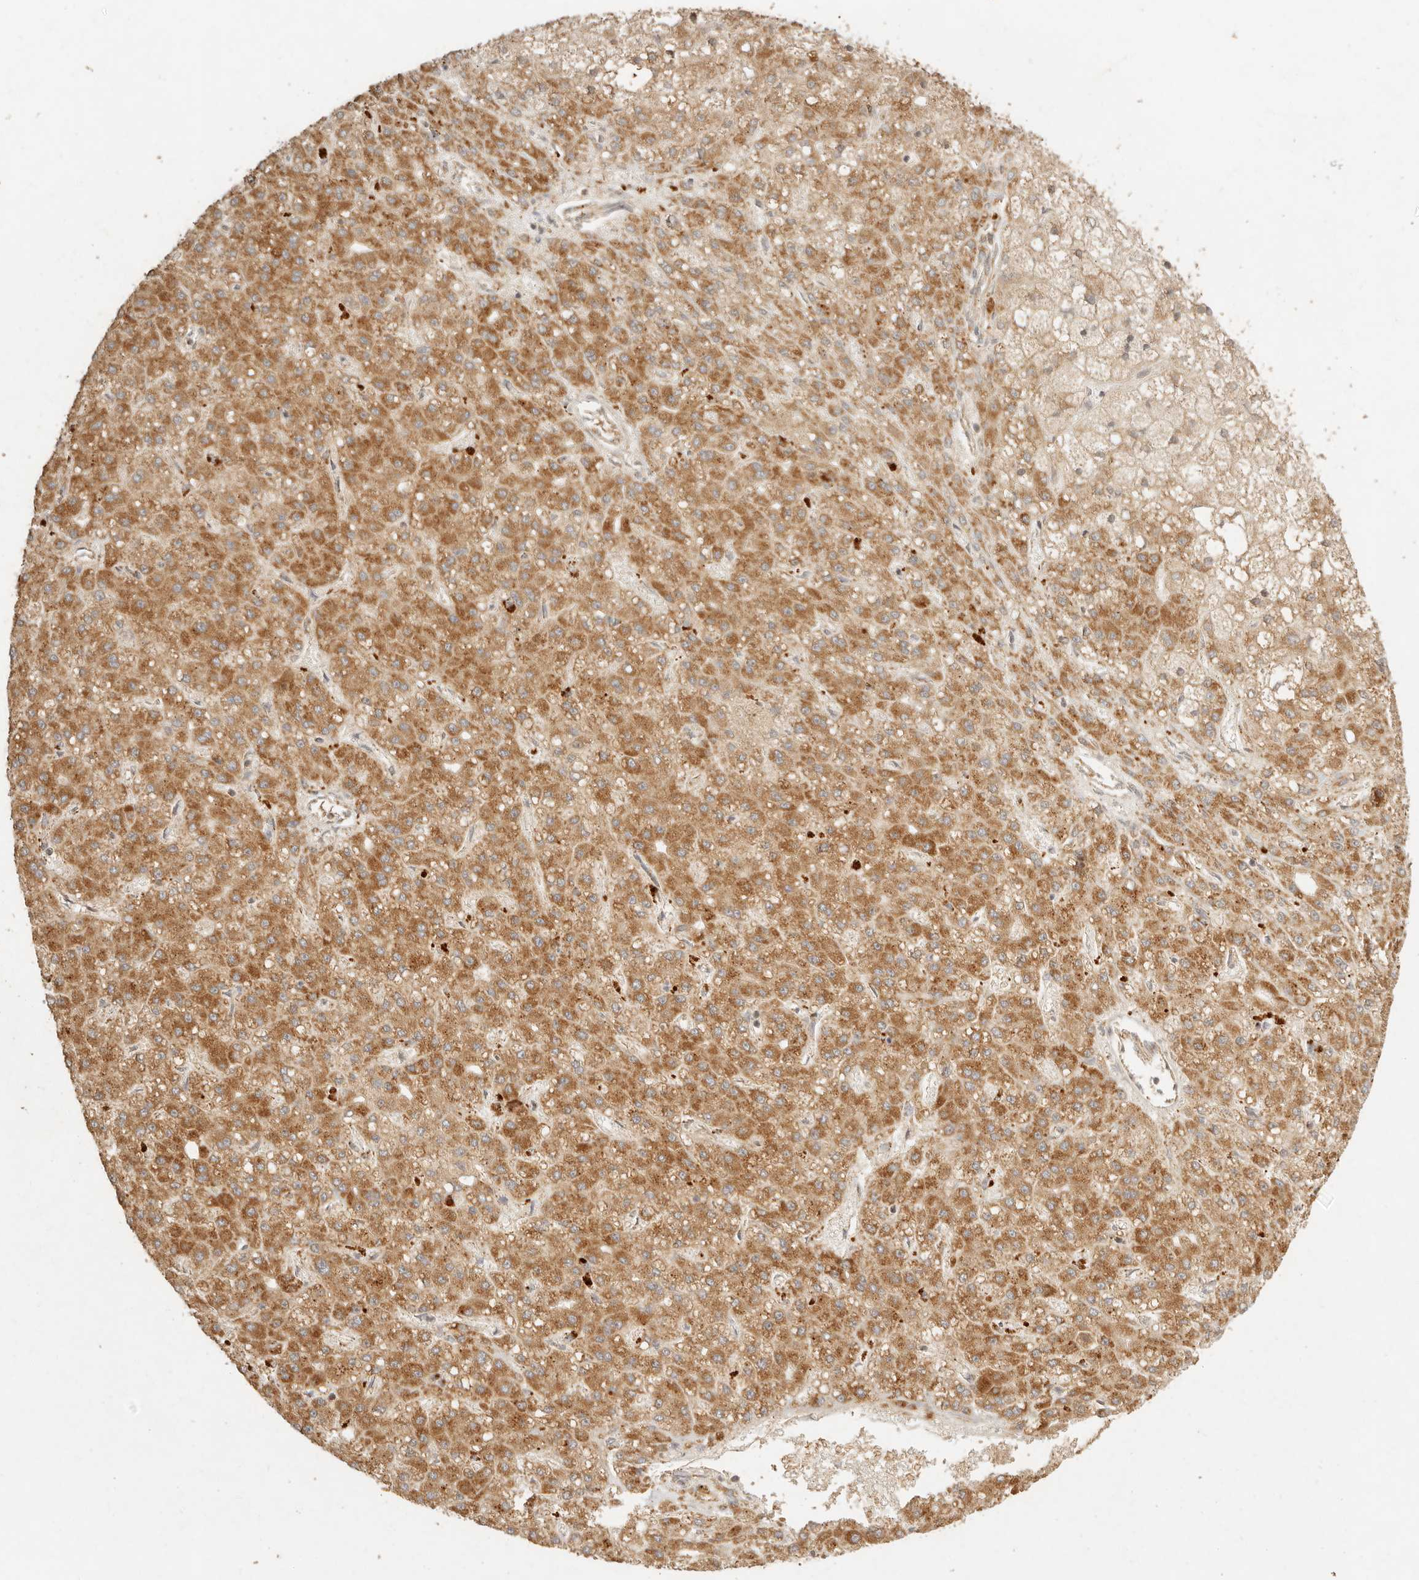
{"staining": {"intensity": "moderate", "quantity": ">75%", "location": "cytoplasmic/membranous"}, "tissue": "liver cancer", "cell_type": "Tumor cells", "image_type": "cancer", "snomed": [{"axis": "morphology", "description": "Carcinoma, Hepatocellular, NOS"}, {"axis": "topography", "description": "Liver"}], "caption": "The immunohistochemical stain highlights moderate cytoplasmic/membranous positivity in tumor cells of liver cancer (hepatocellular carcinoma) tissue. (DAB IHC, brown staining for protein, blue staining for nuclei).", "gene": "MRPL55", "patient": {"sex": "male", "age": 67}}